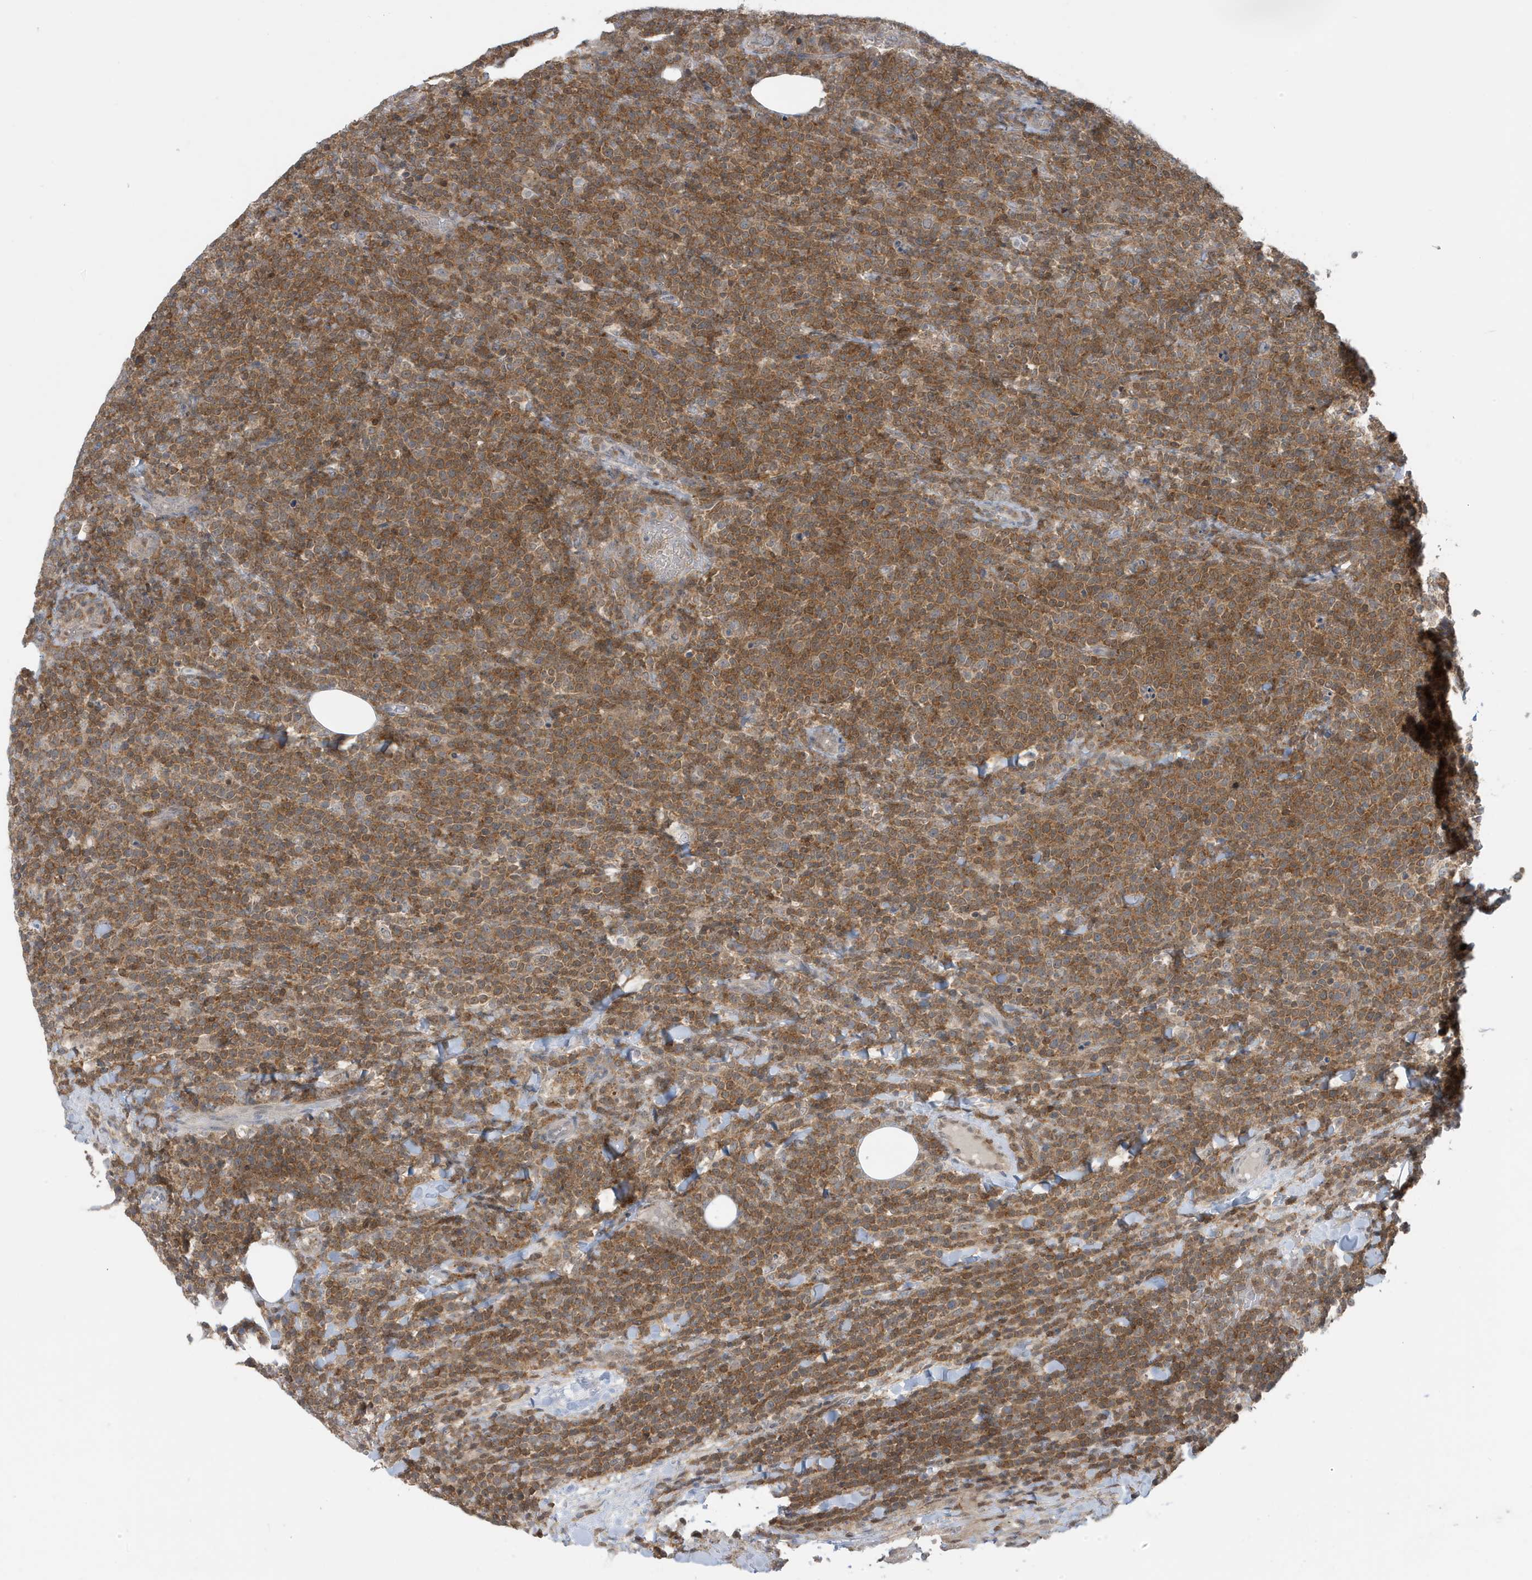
{"staining": {"intensity": "moderate", "quantity": ">75%", "location": "cytoplasmic/membranous"}, "tissue": "lymphoma", "cell_type": "Tumor cells", "image_type": "cancer", "snomed": [{"axis": "morphology", "description": "Malignant lymphoma, non-Hodgkin's type, High grade"}, {"axis": "topography", "description": "Lymph node"}], "caption": "This photomicrograph demonstrates immunohistochemistry (IHC) staining of malignant lymphoma, non-Hodgkin's type (high-grade), with medium moderate cytoplasmic/membranous staining in approximately >75% of tumor cells.", "gene": "OGA", "patient": {"sex": "male", "age": 61}}